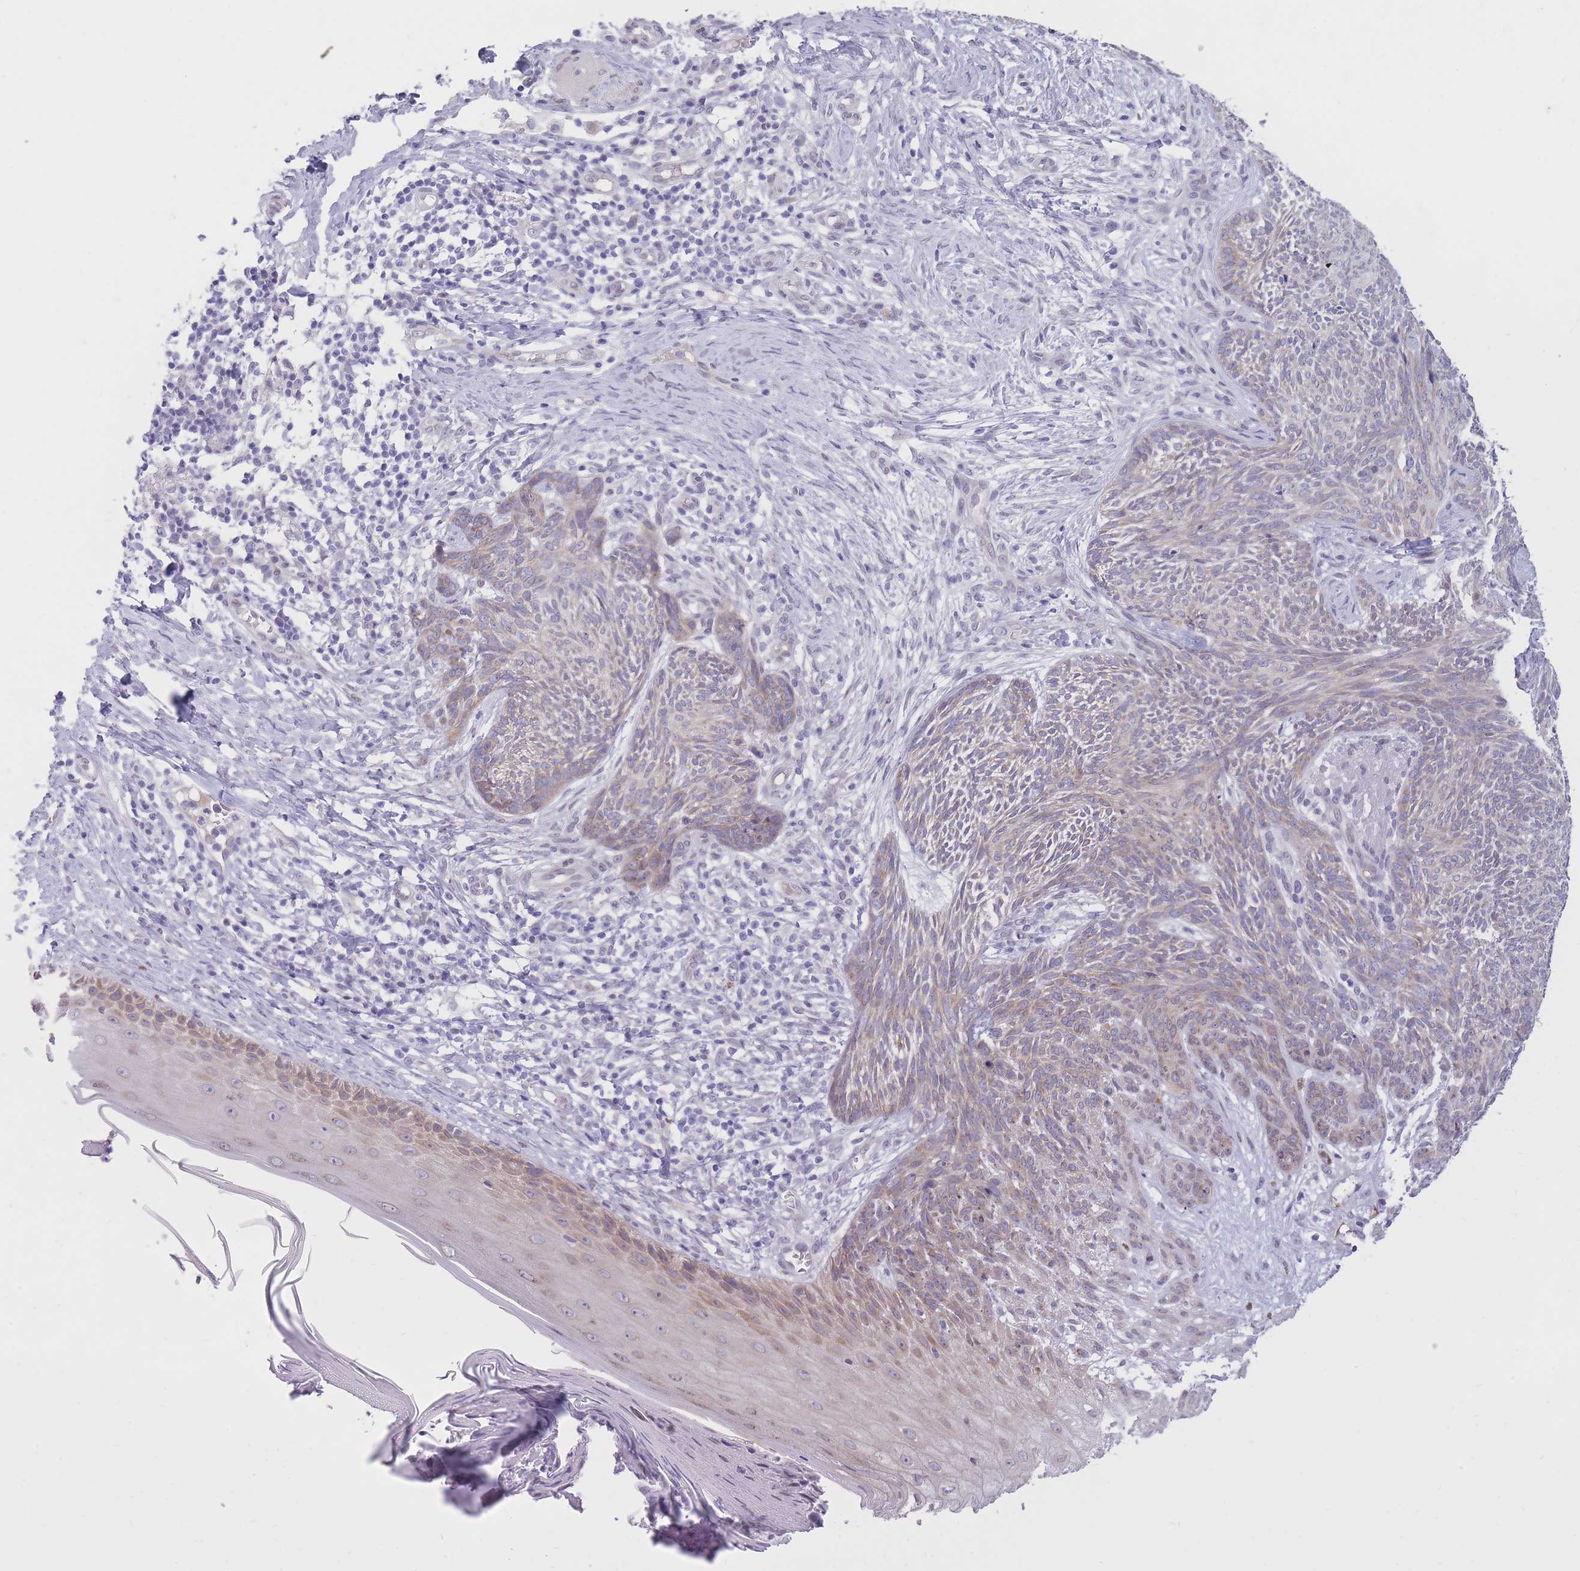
{"staining": {"intensity": "weak", "quantity": "<25%", "location": "cytoplasmic/membranous"}, "tissue": "skin cancer", "cell_type": "Tumor cells", "image_type": "cancer", "snomed": [{"axis": "morphology", "description": "Basal cell carcinoma"}, {"axis": "topography", "description": "Skin"}], "caption": "Protein analysis of skin cancer (basal cell carcinoma) reveals no significant positivity in tumor cells. (Brightfield microscopy of DAB immunohistochemistry at high magnification).", "gene": "HOOK2", "patient": {"sex": "male", "age": 73}}